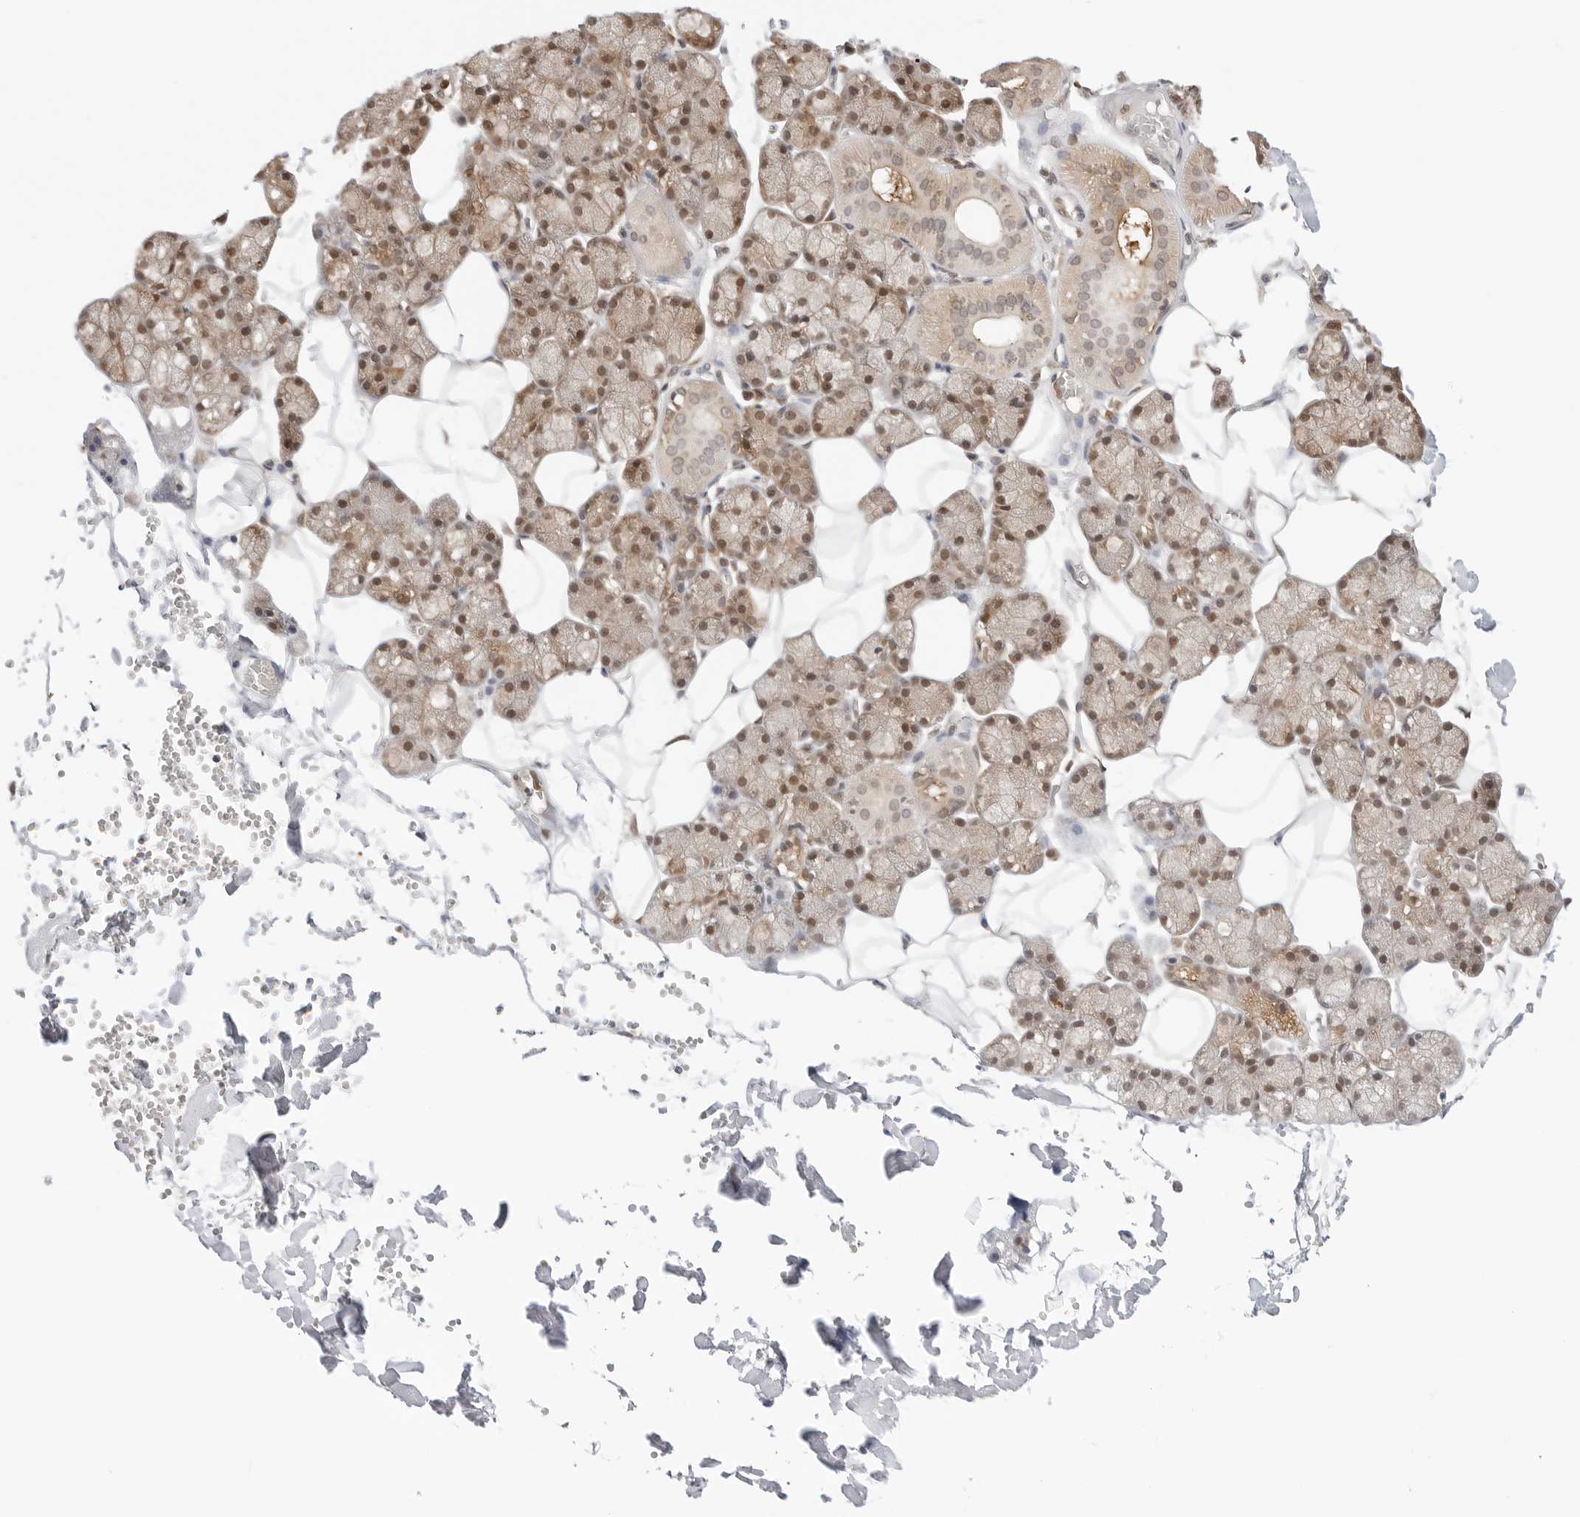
{"staining": {"intensity": "moderate", "quantity": ">75%", "location": "cytoplasmic/membranous,nuclear"}, "tissue": "salivary gland", "cell_type": "Glandular cells", "image_type": "normal", "snomed": [{"axis": "morphology", "description": "Normal tissue, NOS"}, {"axis": "topography", "description": "Salivary gland"}], "caption": "A brown stain shows moderate cytoplasmic/membranous,nuclear expression of a protein in glandular cells of benign salivary gland.", "gene": "NUDC", "patient": {"sex": "male", "age": 62}}